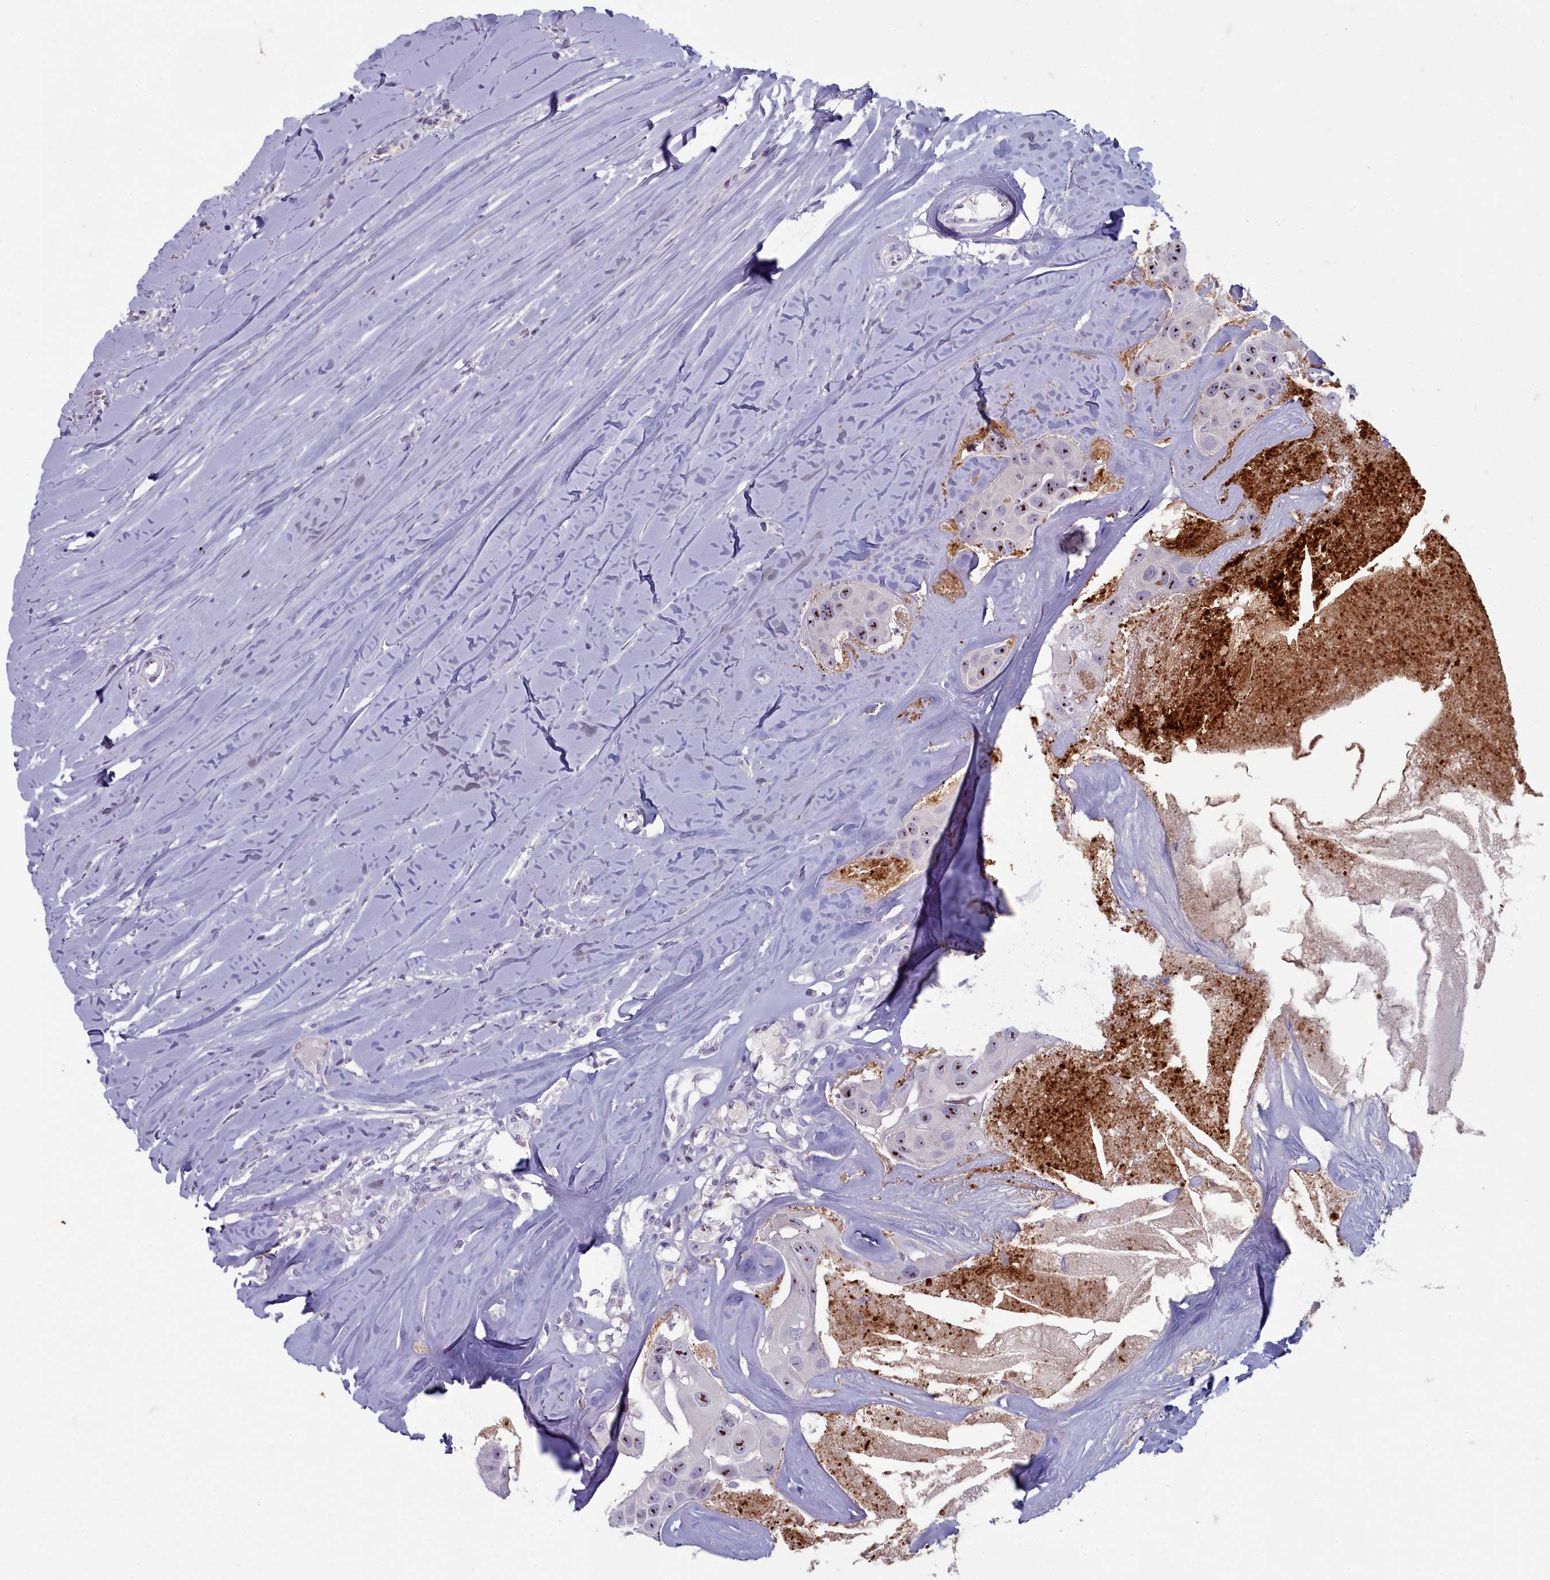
{"staining": {"intensity": "moderate", "quantity": "25%-75%", "location": "nuclear"}, "tissue": "head and neck cancer", "cell_type": "Tumor cells", "image_type": "cancer", "snomed": [{"axis": "morphology", "description": "Adenocarcinoma, NOS"}, {"axis": "morphology", "description": "Adenocarcinoma, metastatic, NOS"}, {"axis": "topography", "description": "Head-Neck"}], "caption": "Head and neck metastatic adenocarcinoma stained with immunohistochemistry (IHC) exhibits moderate nuclear expression in about 25%-75% of tumor cells.", "gene": "INSYN2A", "patient": {"sex": "male", "age": 75}}